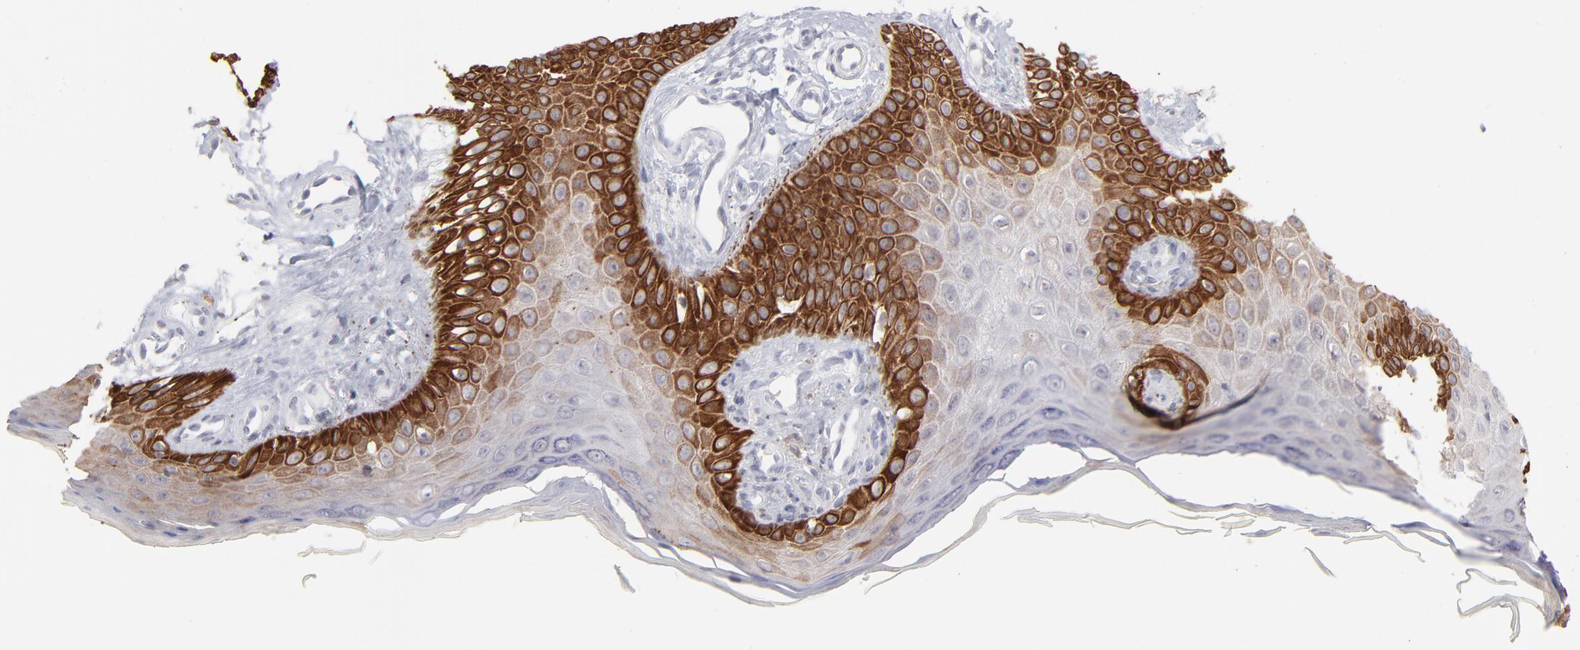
{"staining": {"intensity": "strong", "quantity": ">75%", "location": "cytoplasmic/membranous"}, "tissue": "skin cancer", "cell_type": "Tumor cells", "image_type": "cancer", "snomed": [{"axis": "morphology", "description": "Squamous cell carcinoma, NOS"}, {"axis": "topography", "description": "Skin"}], "caption": "Protein expression analysis of human skin cancer reveals strong cytoplasmic/membranous positivity in about >75% of tumor cells. (Brightfield microscopy of DAB IHC at high magnification).", "gene": "CCR2", "patient": {"sex": "female", "age": 40}}